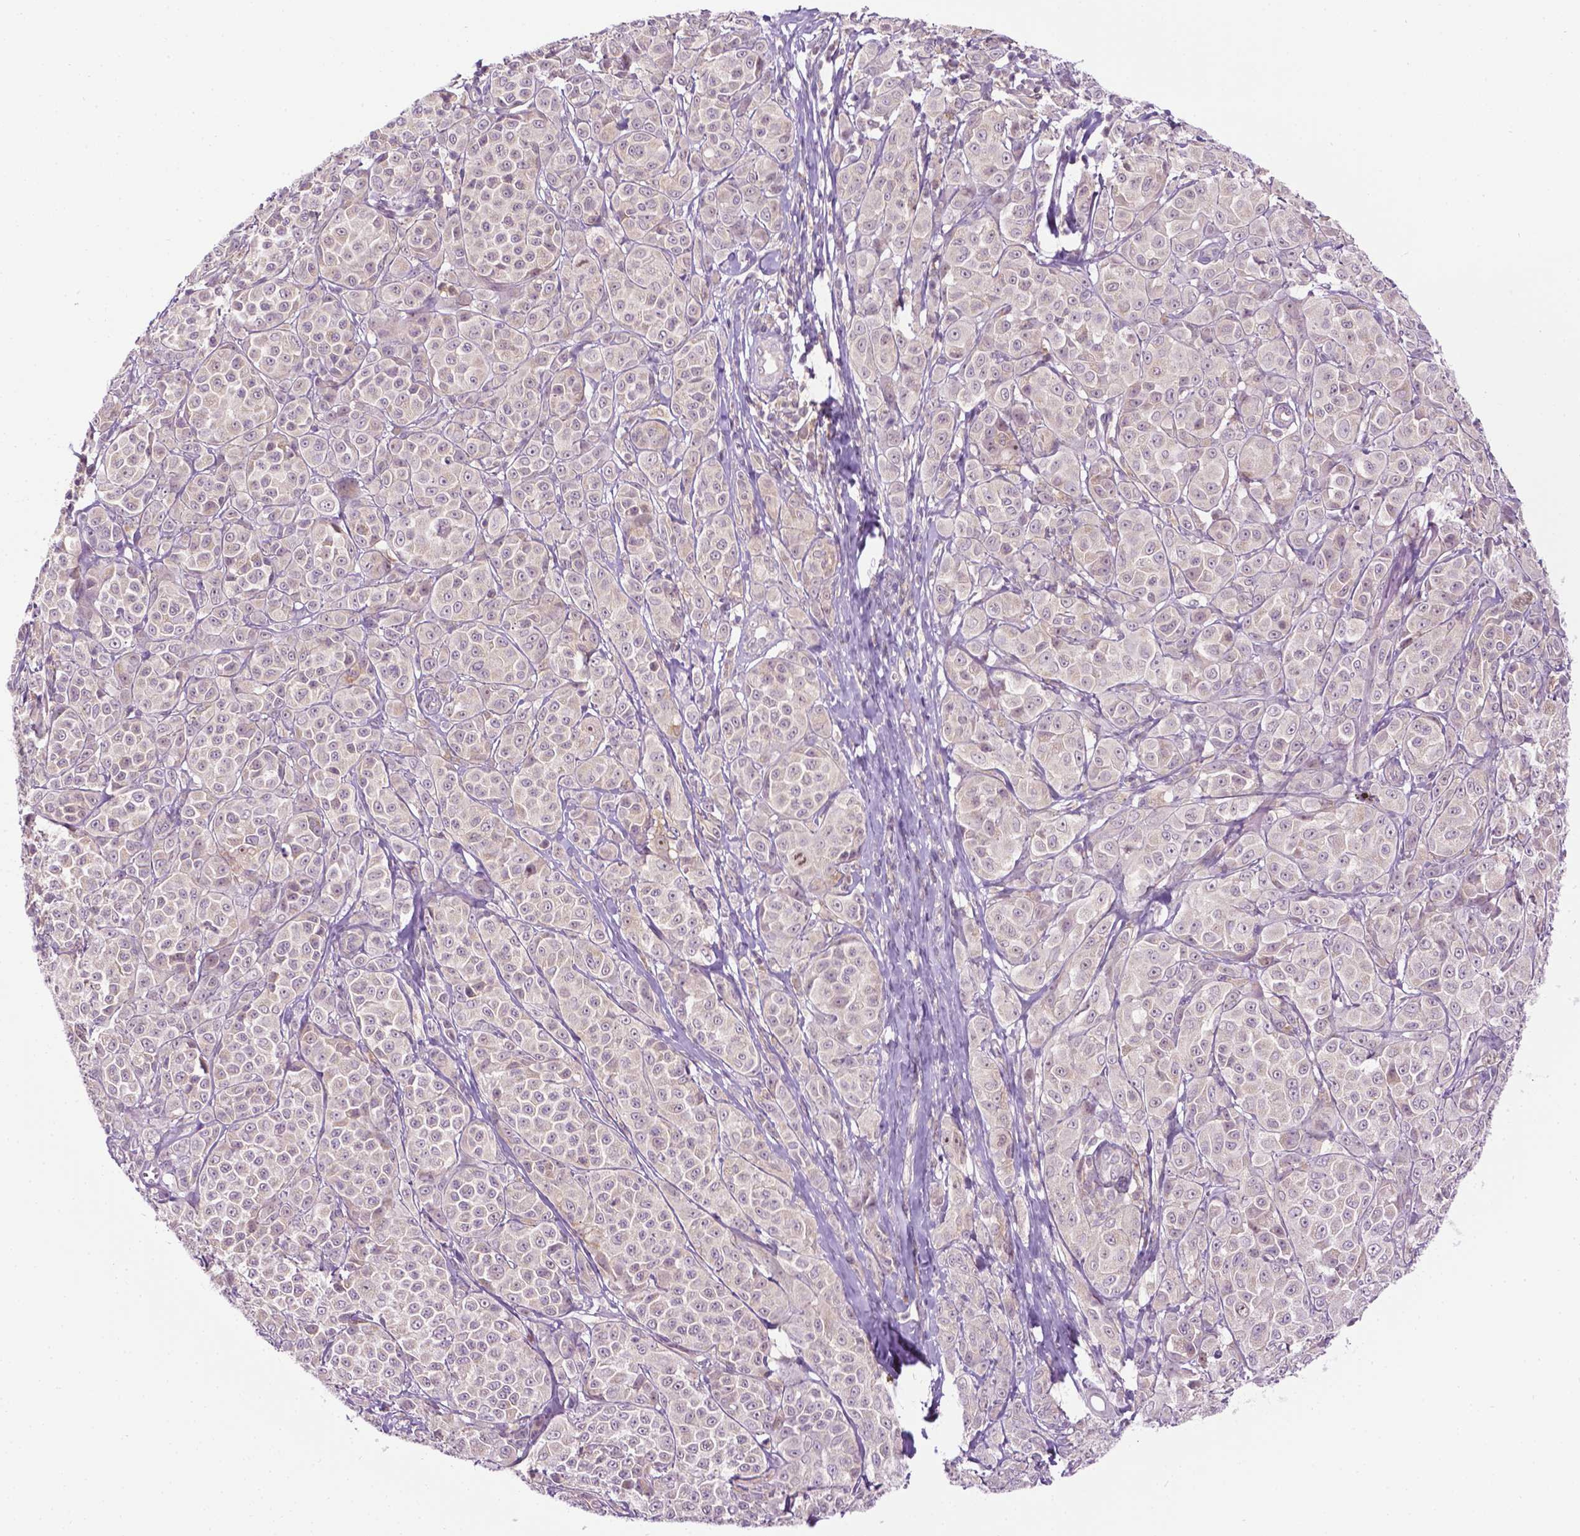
{"staining": {"intensity": "negative", "quantity": "none", "location": "none"}, "tissue": "melanoma", "cell_type": "Tumor cells", "image_type": "cancer", "snomed": [{"axis": "morphology", "description": "Malignant melanoma, NOS"}, {"axis": "topography", "description": "Skin"}], "caption": "DAB (3,3'-diaminobenzidine) immunohistochemical staining of human melanoma exhibits no significant positivity in tumor cells. (Stains: DAB (3,3'-diaminobenzidine) IHC with hematoxylin counter stain, Microscopy: brightfield microscopy at high magnification).", "gene": "DENND4A", "patient": {"sex": "male", "age": 89}}